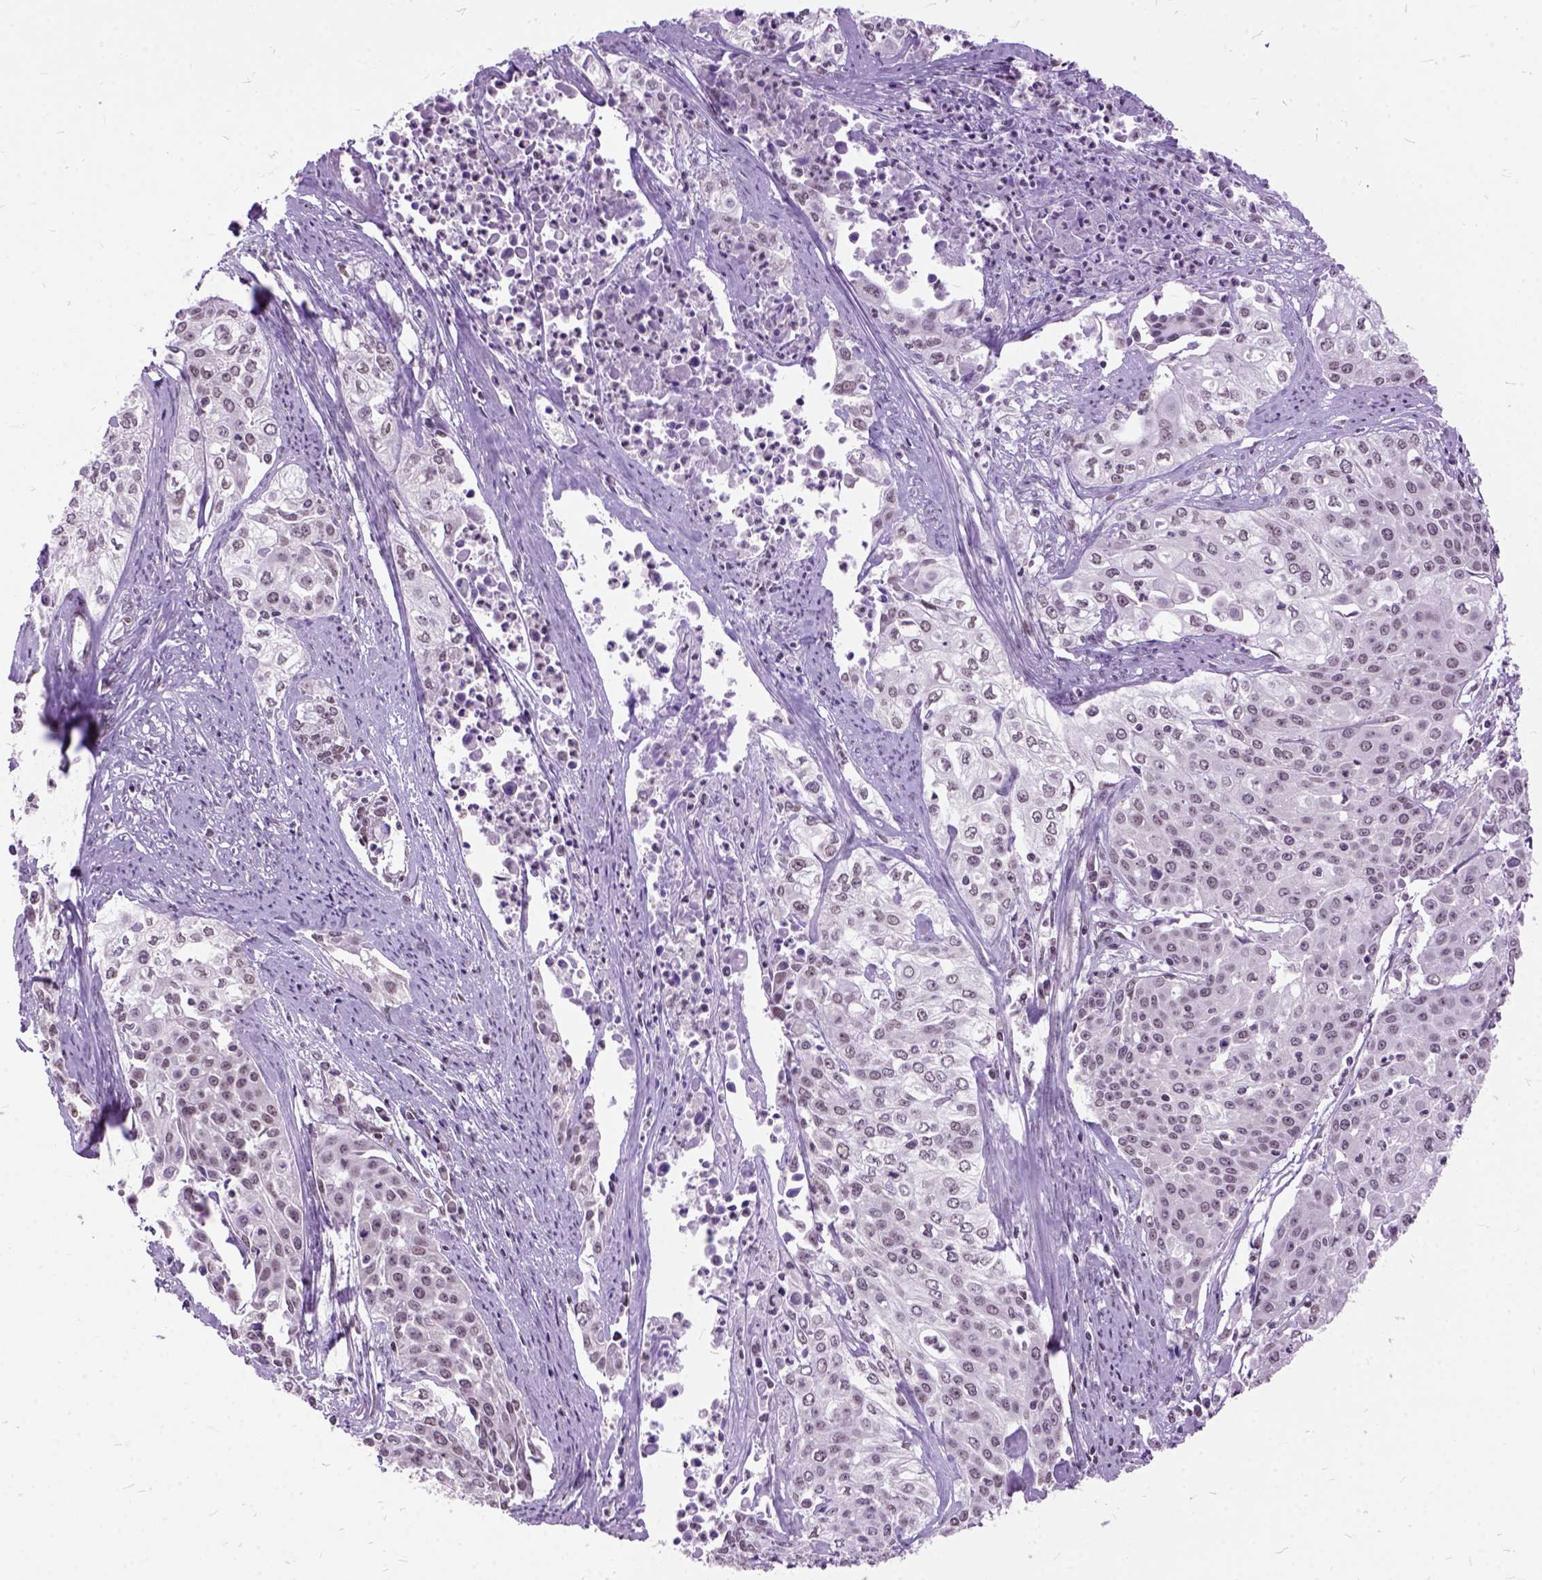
{"staining": {"intensity": "weak", "quantity": ">75%", "location": "nuclear"}, "tissue": "cervical cancer", "cell_type": "Tumor cells", "image_type": "cancer", "snomed": [{"axis": "morphology", "description": "Squamous cell carcinoma, NOS"}, {"axis": "topography", "description": "Cervix"}], "caption": "Immunohistochemical staining of human cervical cancer displays low levels of weak nuclear staining in about >75% of tumor cells.", "gene": "ORC5", "patient": {"sex": "female", "age": 39}}